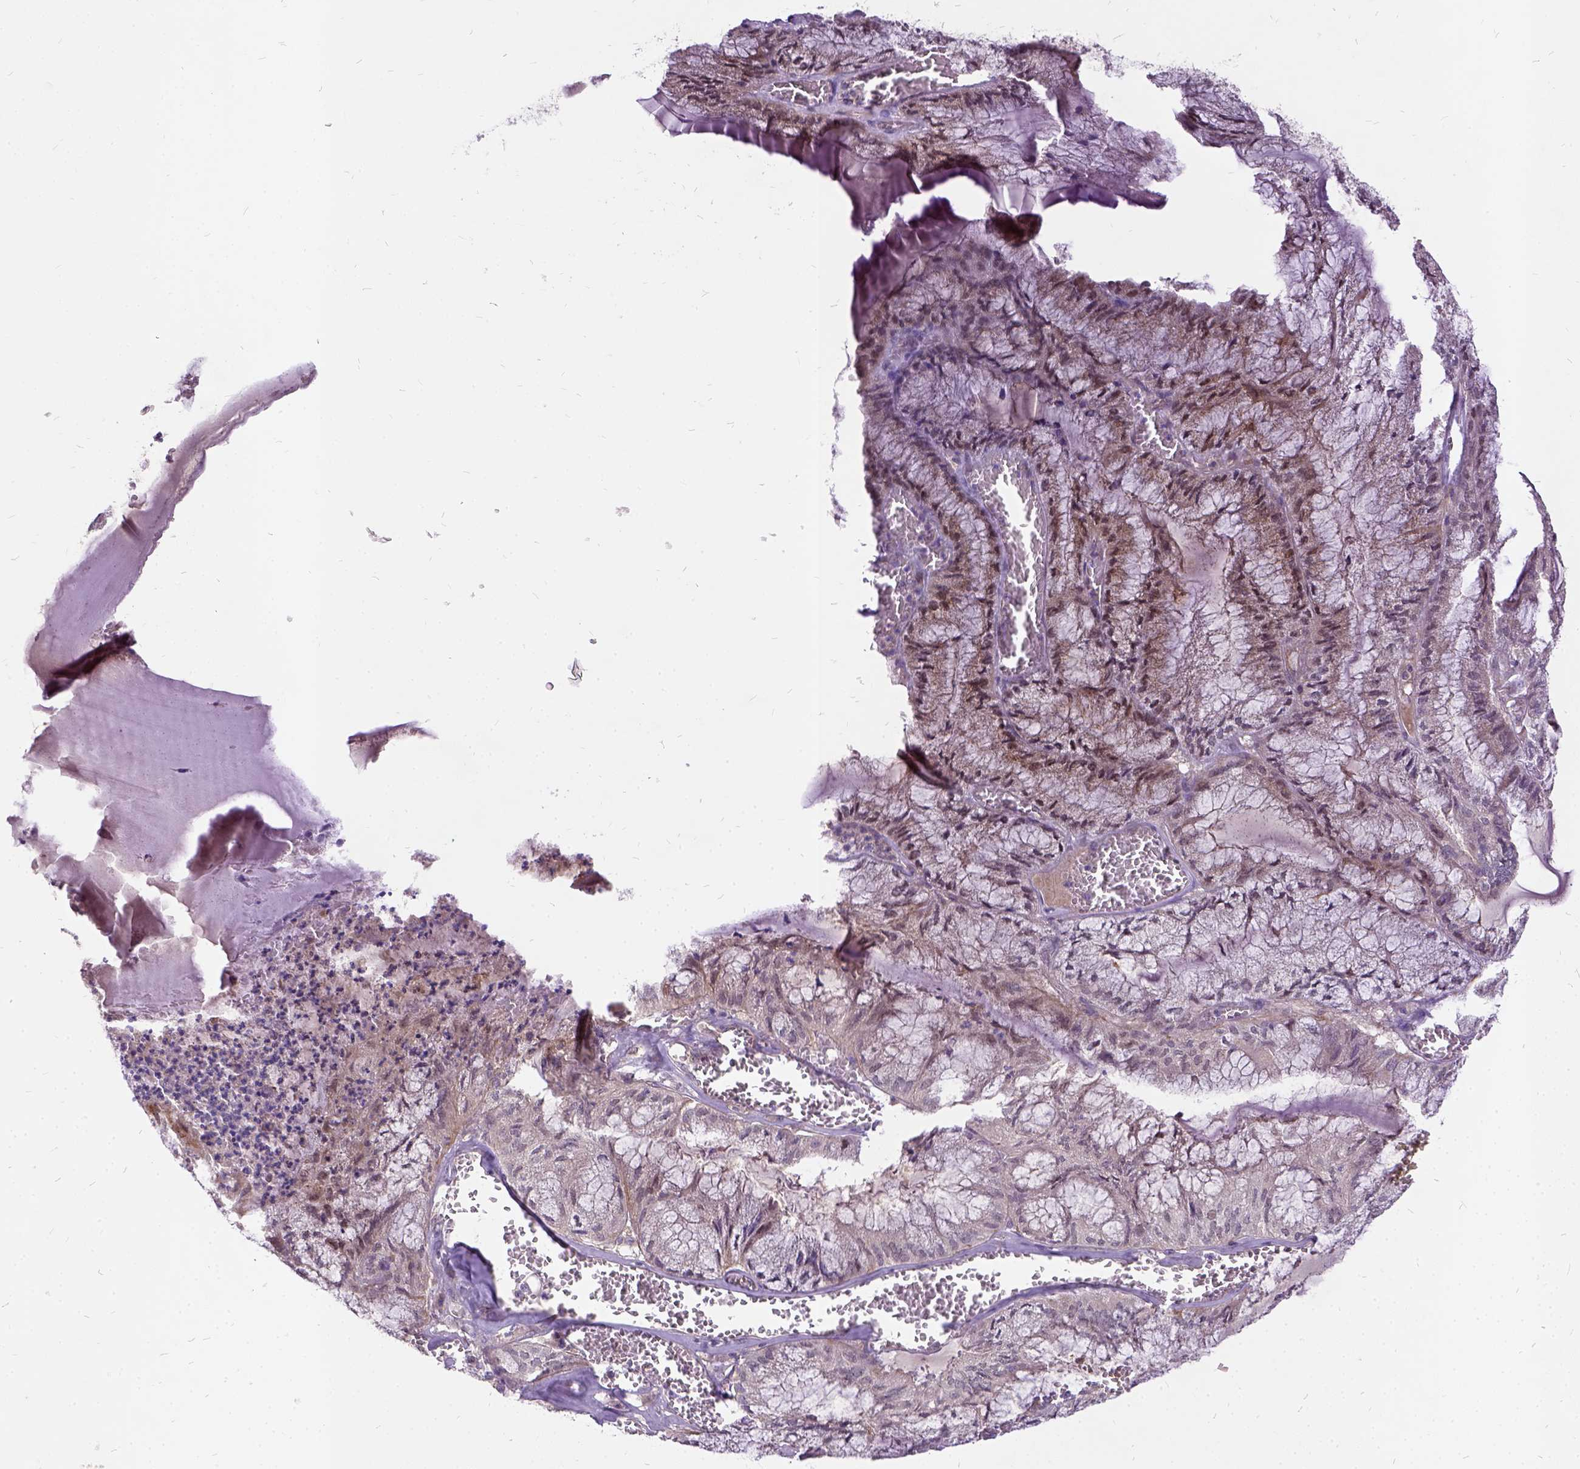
{"staining": {"intensity": "weak", "quantity": "25%-75%", "location": "cytoplasmic/membranous"}, "tissue": "endometrial cancer", "cell_type": "Tumor cells", "image_type": "cancer", "snomed": [{"axis": "morphology", "description": "Carcinoma, NOS"}, {"axis": "topography", "description": "Endometrium"}], "caption": "Human endometrial cancer stained for a protein (brown) displays weak cytoplasmic/membranous positive positivity in about 25%-75% of tumor cells.", "gene": "ILRUN", "patient": {"sex": "female", "age": 62}}